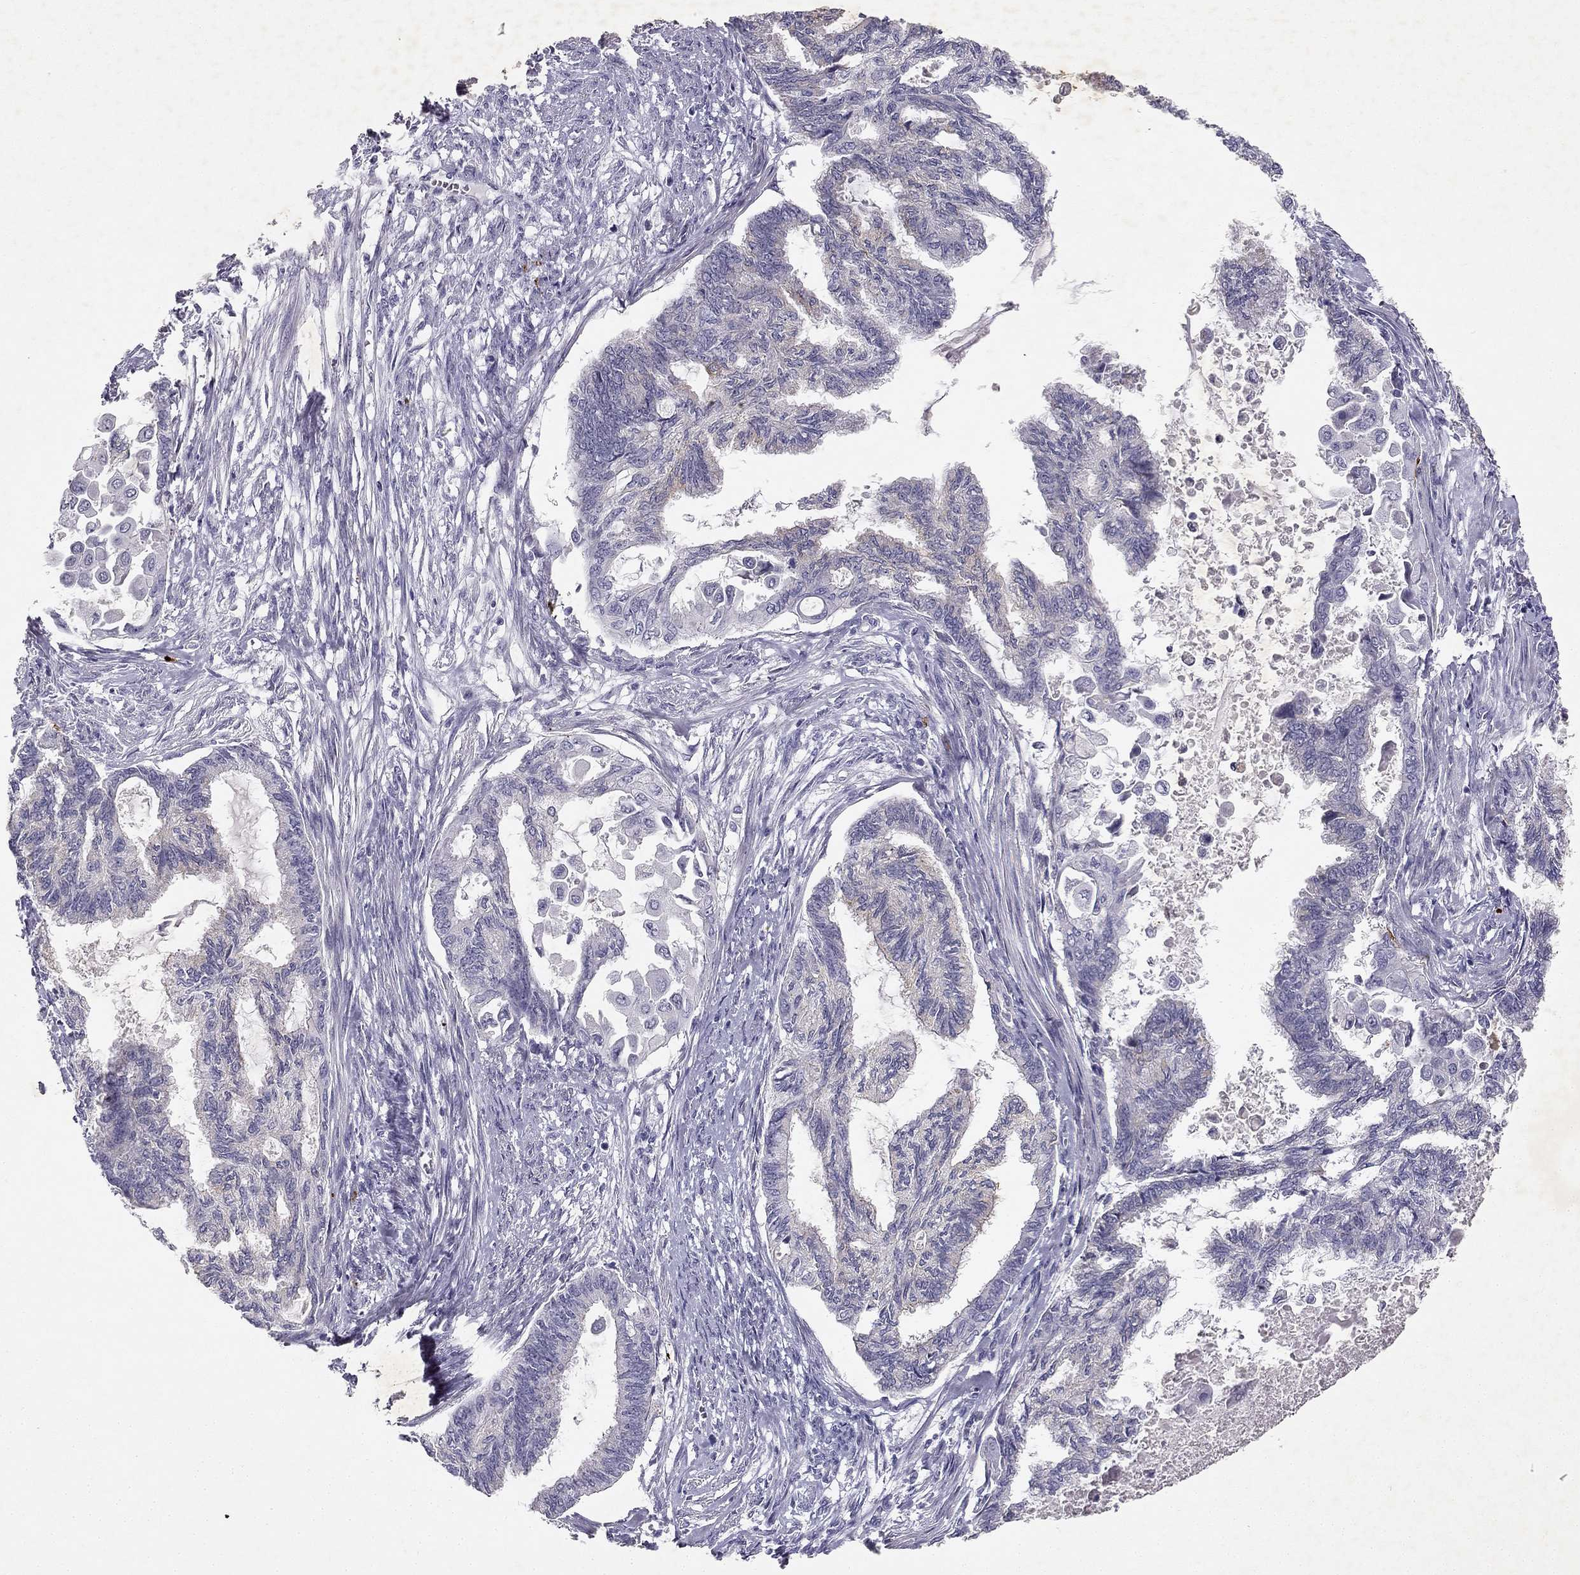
{"staining": {"intensity": "negative", "quantity": "none", "location": "none"}, "tissue": "endometrial cancer", "cell_type": "Tumor cells", "image_type": "cancer", "snomed": [{"axis": "morphology", "description": "Adenocarcinoma, NOS"}, {"axis": "topography", "description": "Endometrium"}], "caption": "Immunohistochemistry (IHC) micrograph of endometrial adenocarcinoma stained for a protein (brown), which shows no staining in tumor cells.", "gene": "SLC6A4", "patient": {"sex": "female", "age": 86}}